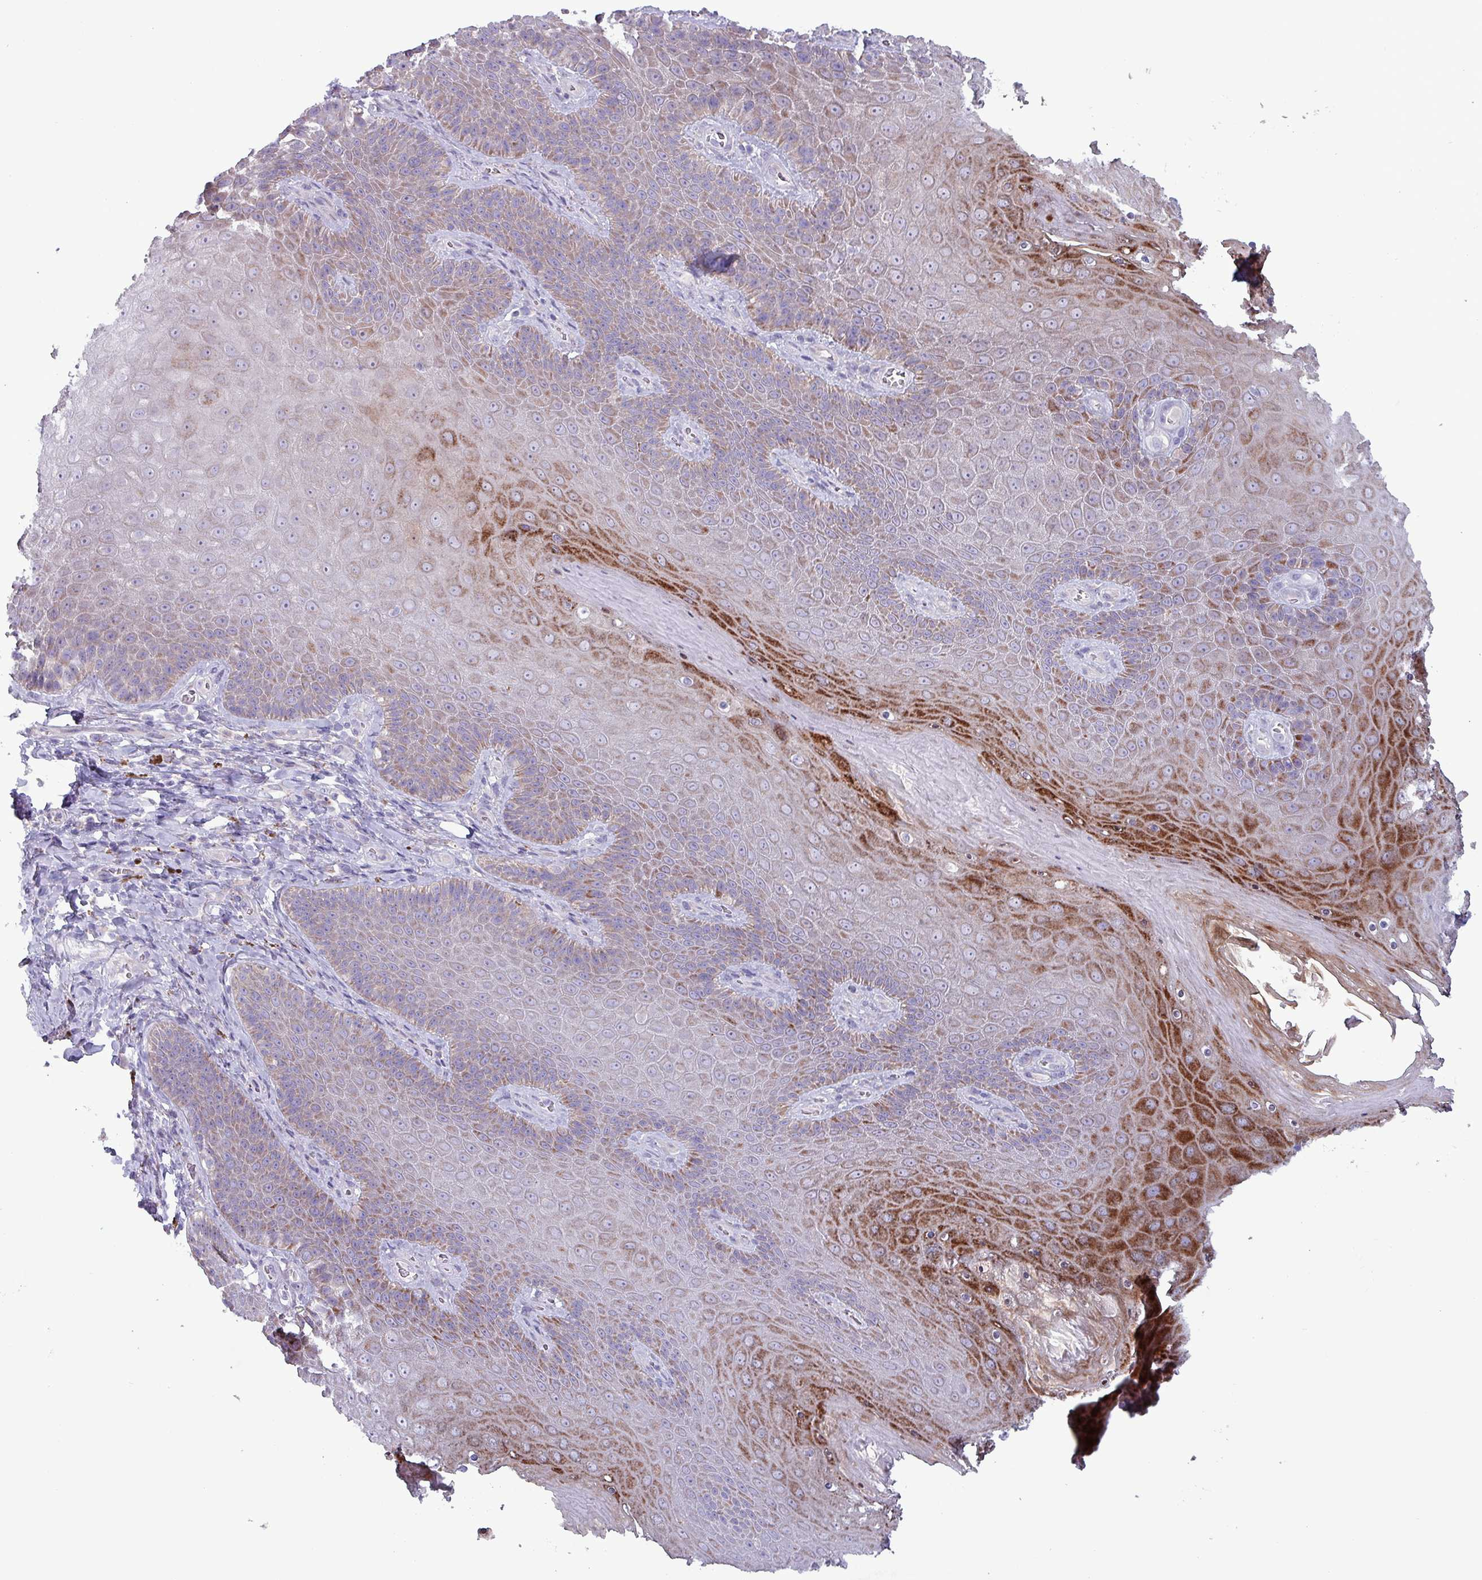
{"staining": {"intensity": "strong", "quantity": "<25%", "location": "cytoplasmic/membranous"}, "tissue": "skin", "cell_type": "Epidermal cells", "image_type": "normal", "snomed": [{"axis": "morphology", "description": "Normal tissue, NOS"}, {"axis": "topography", "description": "Anal"}, {"axis": "topography", "description": "Peripheral nerve tissue"}], "caption": "An image showing strong cytoplasmic/membranous expression in approximately <25% of epidermal cells in normal skin, as visualized by brown immunohistochemical staining.", "gene": "HSD3B7", "patient": {"sex": "male", "age": 53}}